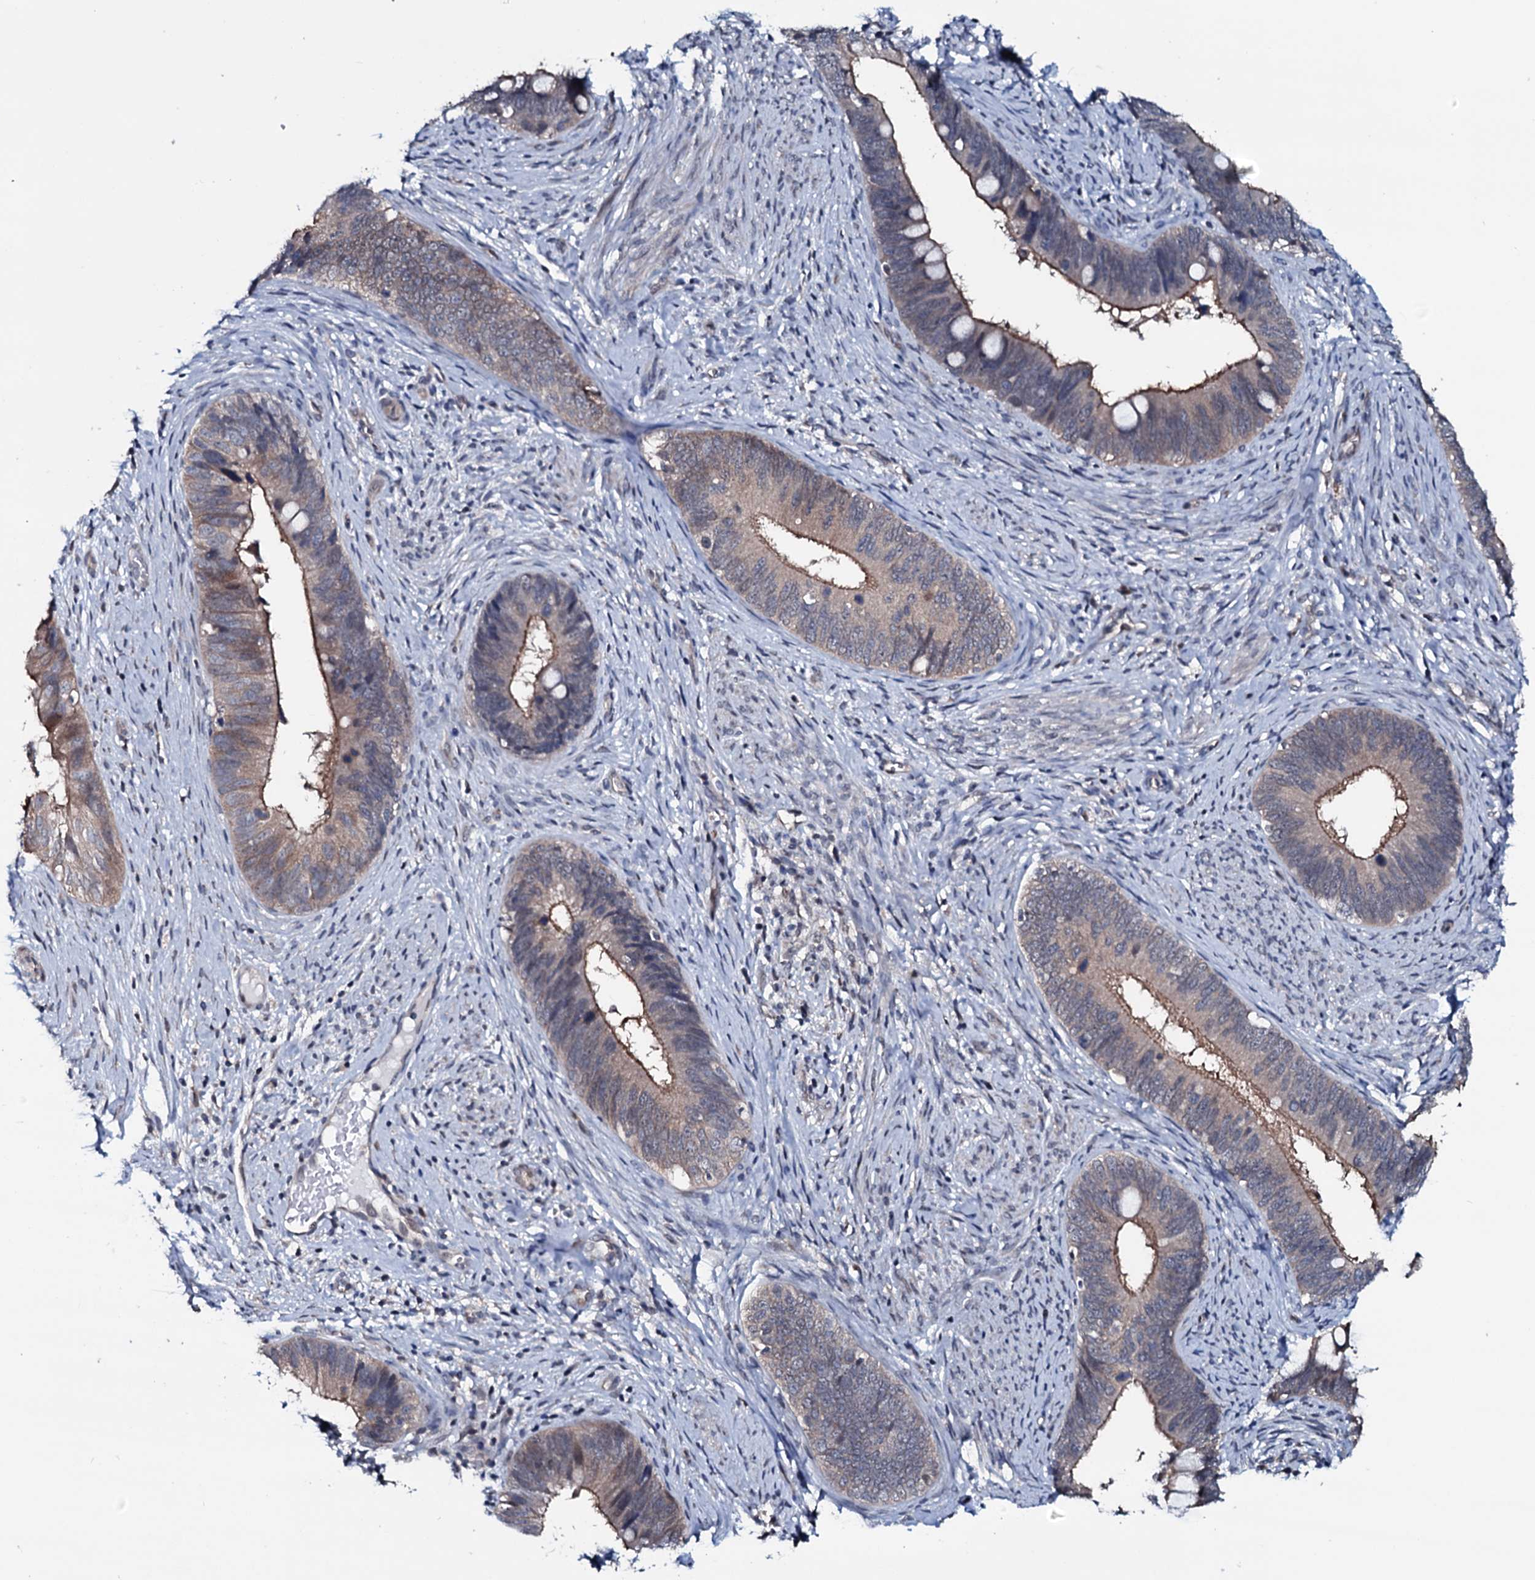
{"staining": {"intensity": "strong", "quantity": "25%-75%", "location": "cytoplasmic/membranous"}, "tissue": "cervical cancer", "cell_type": "Tumor cells", "image_type": "cancer", "snomed": [{"axis": "morphology", "description": "Adenocarcinoma, NOS"}, {"axis": "topography", "description": "Cervix"}], "caption": "Protein analysis of cervical cancer tissue shows strong cytoplasmic/membranous expression in approximately 25%-75% of tumor cells.", "gene": "OGFOD2", "patient": {"sex": "female", "age": 42}}